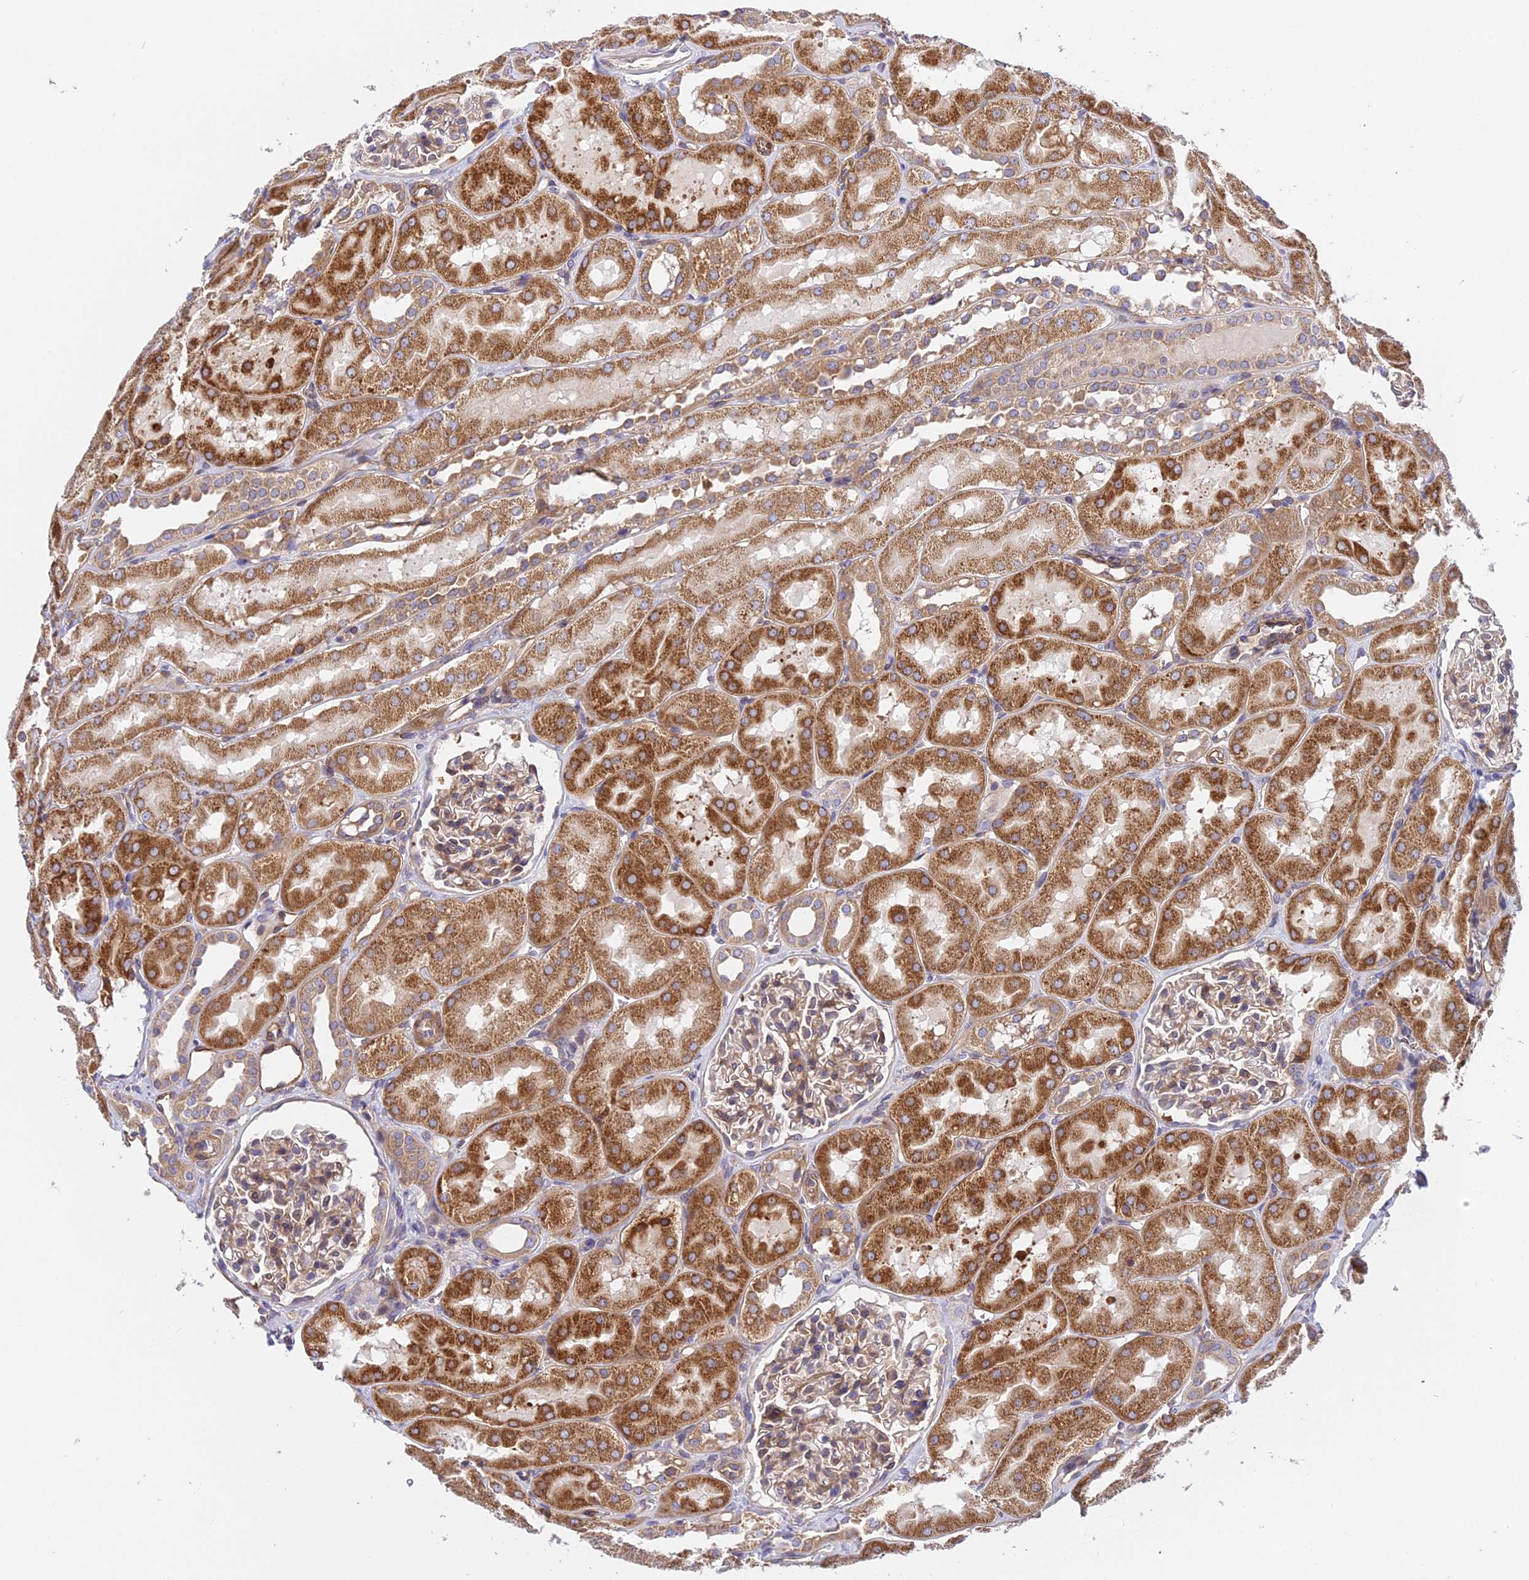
{"staining": {"intensity": "moderate", "quantity": ">75%", "location": "cytoplasmic/membranous"}, "tissue": "kidney", "cell_type": "Cells in glomeruli", "image_type": "normal", "snomed": [{"axis": "morphology", "description": "Normal tissue, NOS"}, {"axis": "topography", "description": "Kidney"}, {"axis": "topography", "description": "Urinary bladder"}], "caption": "The micrograph reveals staining of unremarkable kidney, revealing moderate cytoplasmic/membranous protein staining (brown color) within cells in glomeruli.", "gene": "TRIM43B", "patient": {"sex": "male", "age": 16}}